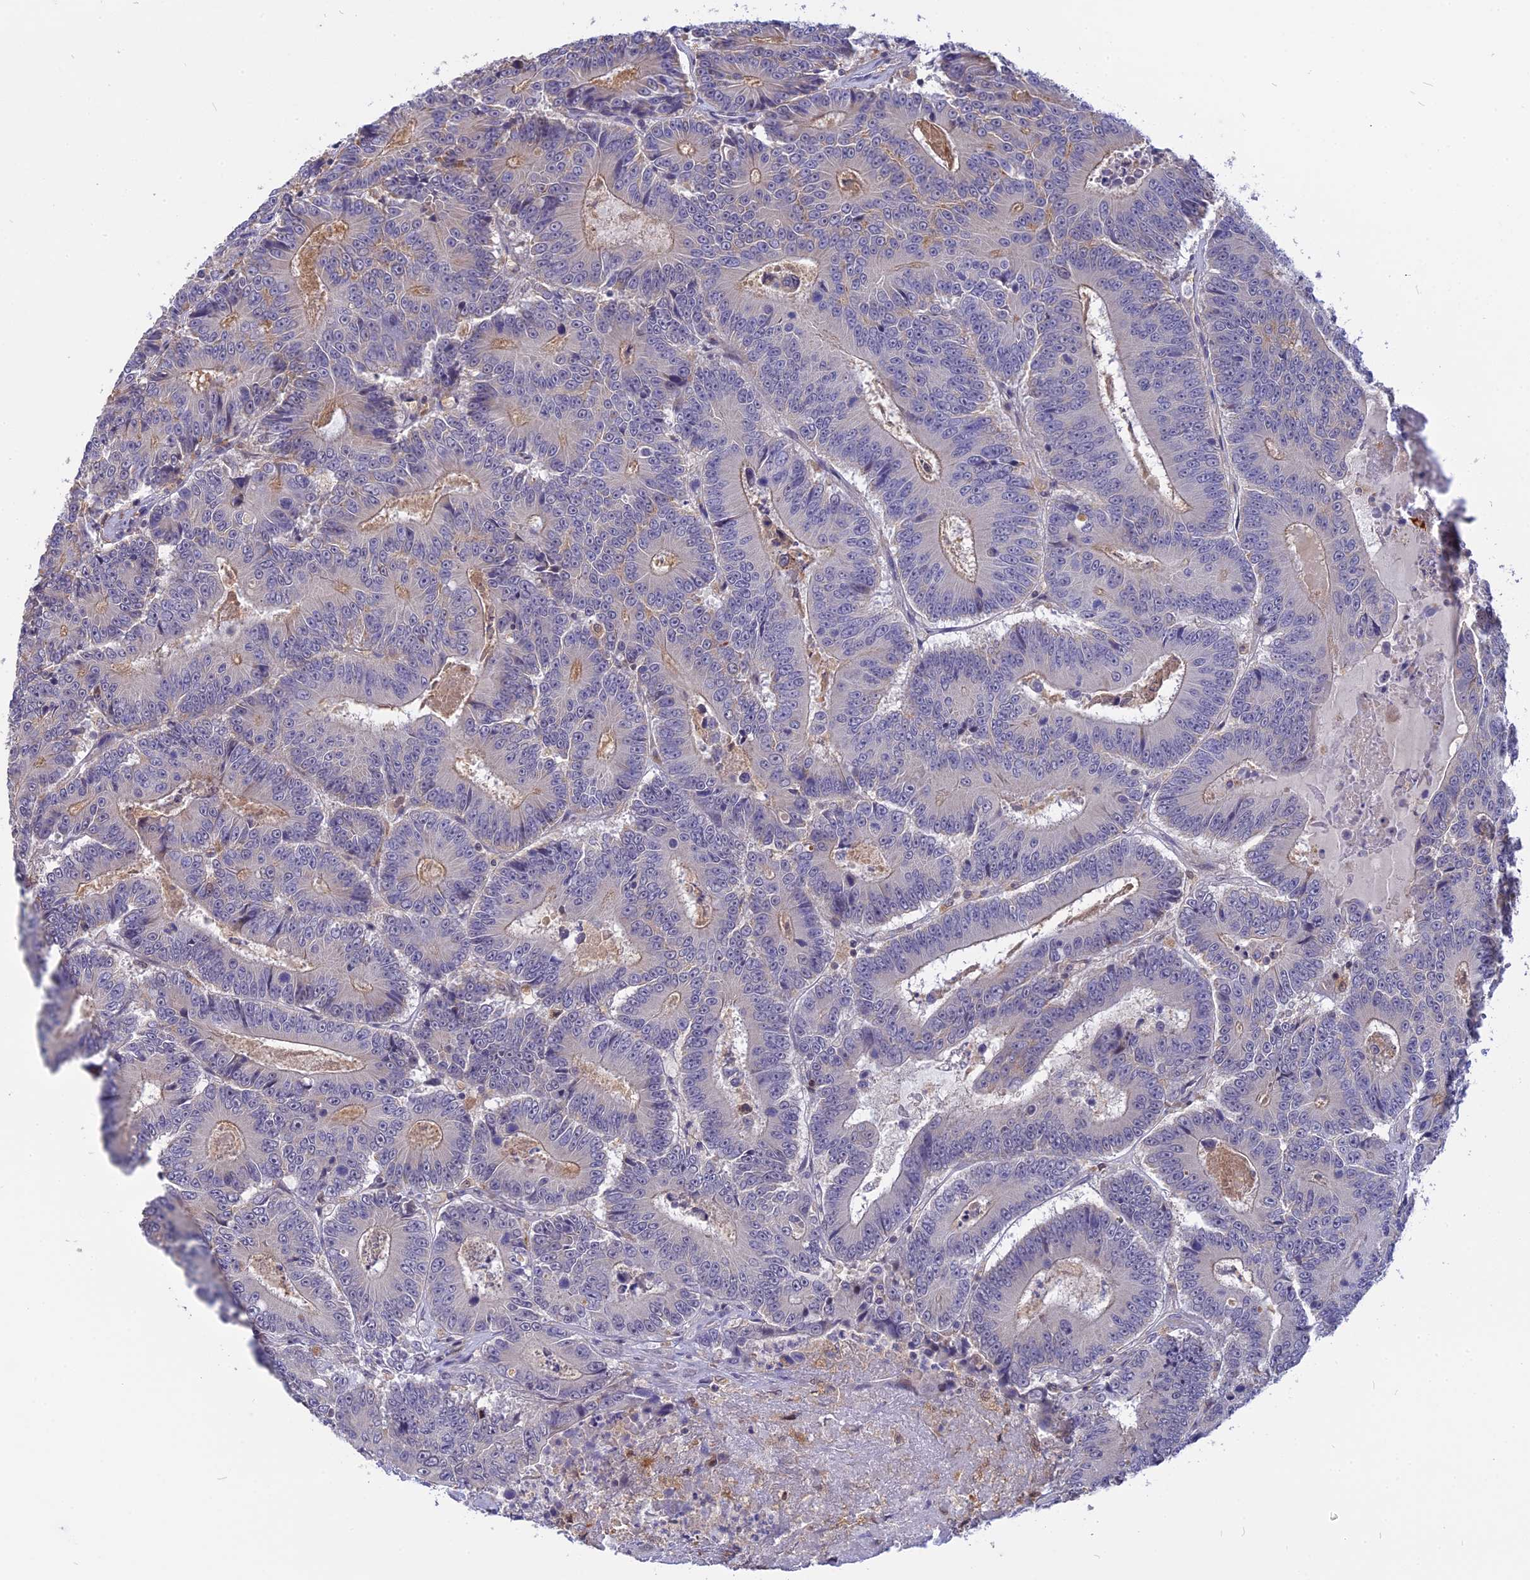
{"staining": {"intensity": "weak", "quantity": "<25%", "location": "cytoplasmic/membranous"}, "tissue": "colorectal cancer", "cell_type": "Tumor cells", "image_type": "cancer", "snomed": [{"axis": "morphology", "description": "Adenocarcinoma, NOS"}, {"axis": "topography", "description": "Colon"}], "caption": "Immunohistochemical staining of adenocarcinoma (colorectal) shows no significant positivity in tumor cells. Brightfield microscopy of immunohistochemistry (IHC) stained with DAB (brown) and hematoxylin (blue), captured at high magnification.", "gene": "KCTD14", "patient": {"sex": "male", "age": 83}}